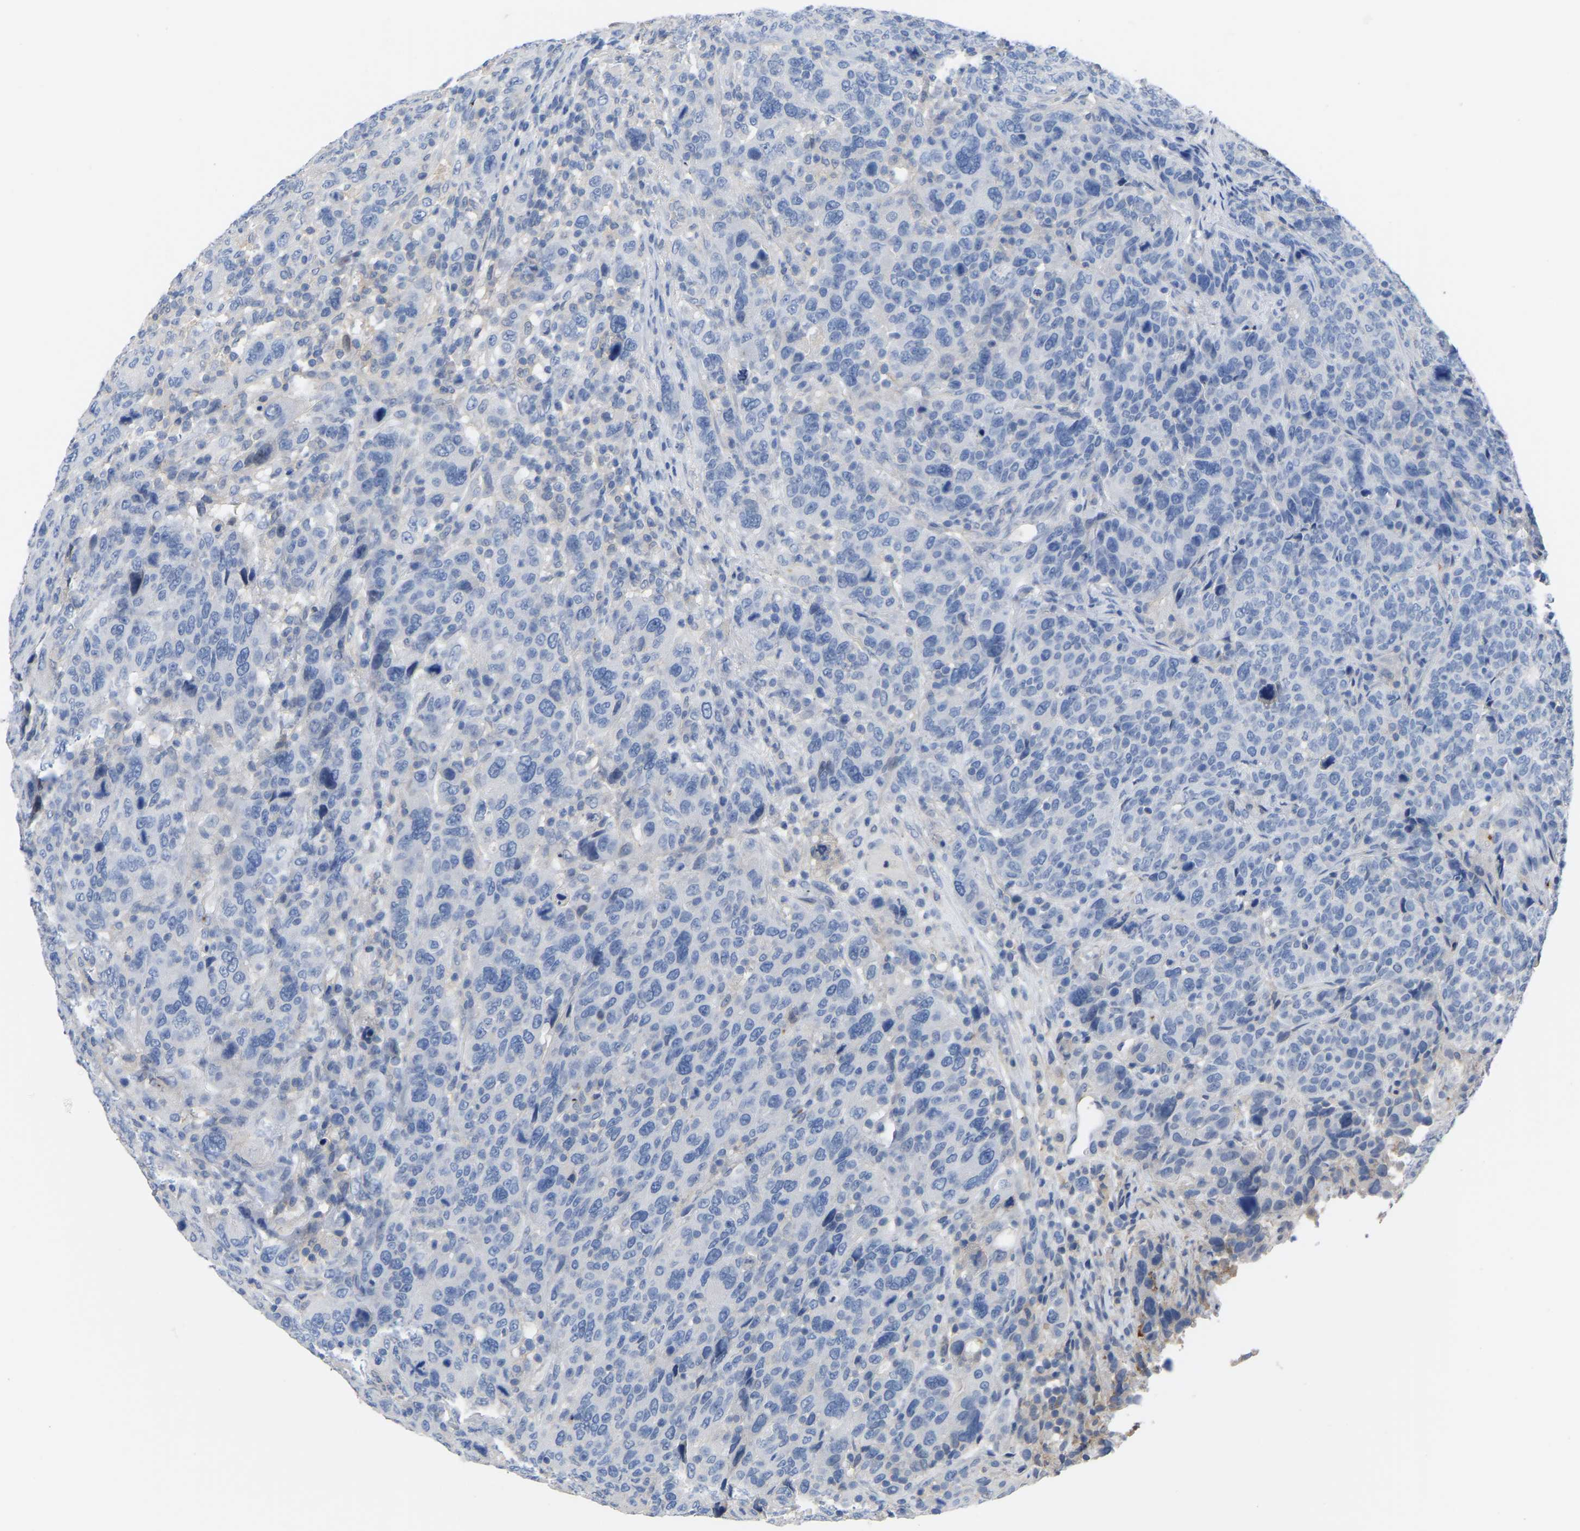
{"staining": {"intensity": "negative", "quantity": "none", "location": "none"}, "tissue": "breast cancer", "cell_type": "Tumor cells", "image_type": "cancer", "snomed": [{"axis": "morphology", "description": "Duct carcinoma"}, {"axis": "topography", "description": "Breast"}], "caption": "Immunohistochemistry image of neoplastic tissue: human breast cancer (invasive ductal carcinoma) stained with DAB demonstrates no significant protein staining in tumor cells.", "gene": "ZNF449", "patient": {"sex": "female", "age": 37}}